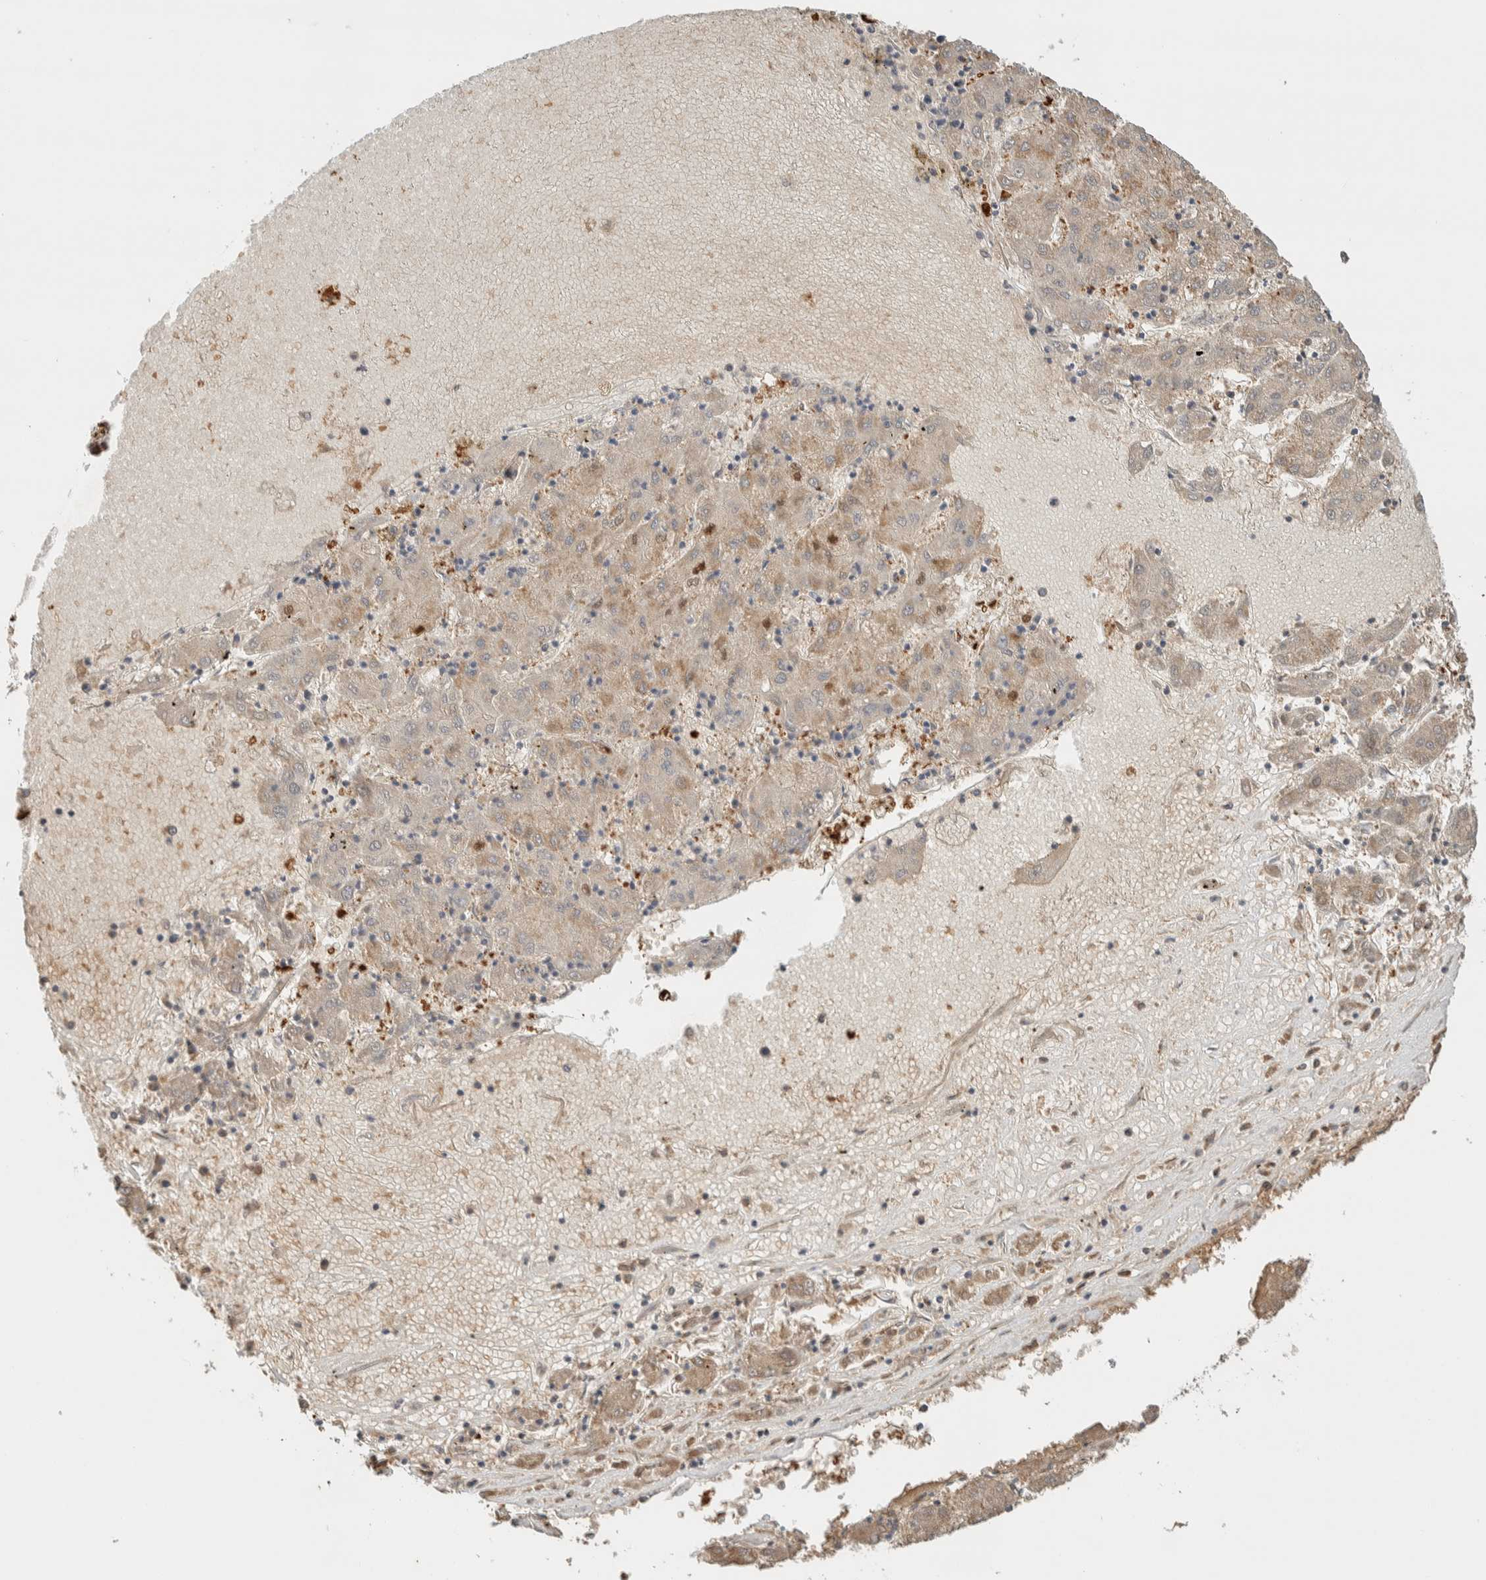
{"staining": {"intensity": "weak", "quantity": "25%-75%", "location": "cytoplasmic/membranous"}, "tissue": "liver cancer", "cell_type": "Tumor cells", "image_type": "cancer", "snomed": [{"axis": "morphology", "description": "Carcinoma, Hepatocellular, NOS"}, {"axis": "topography", "description": "Liver"}], "caption": "Immunohistochemistry micrograph of neoplastic tissue: liver cancer (hepatocellular carcinoma) stained using IHC reveals low levels of weak protein expression localized specifically in the cytoplasmic/membranous of tumor cells, appearing as a cytoplasmic/membranous brown color.", "gene": "RAB11FIP1", "patient": {"sex": "male", "age": 72}}